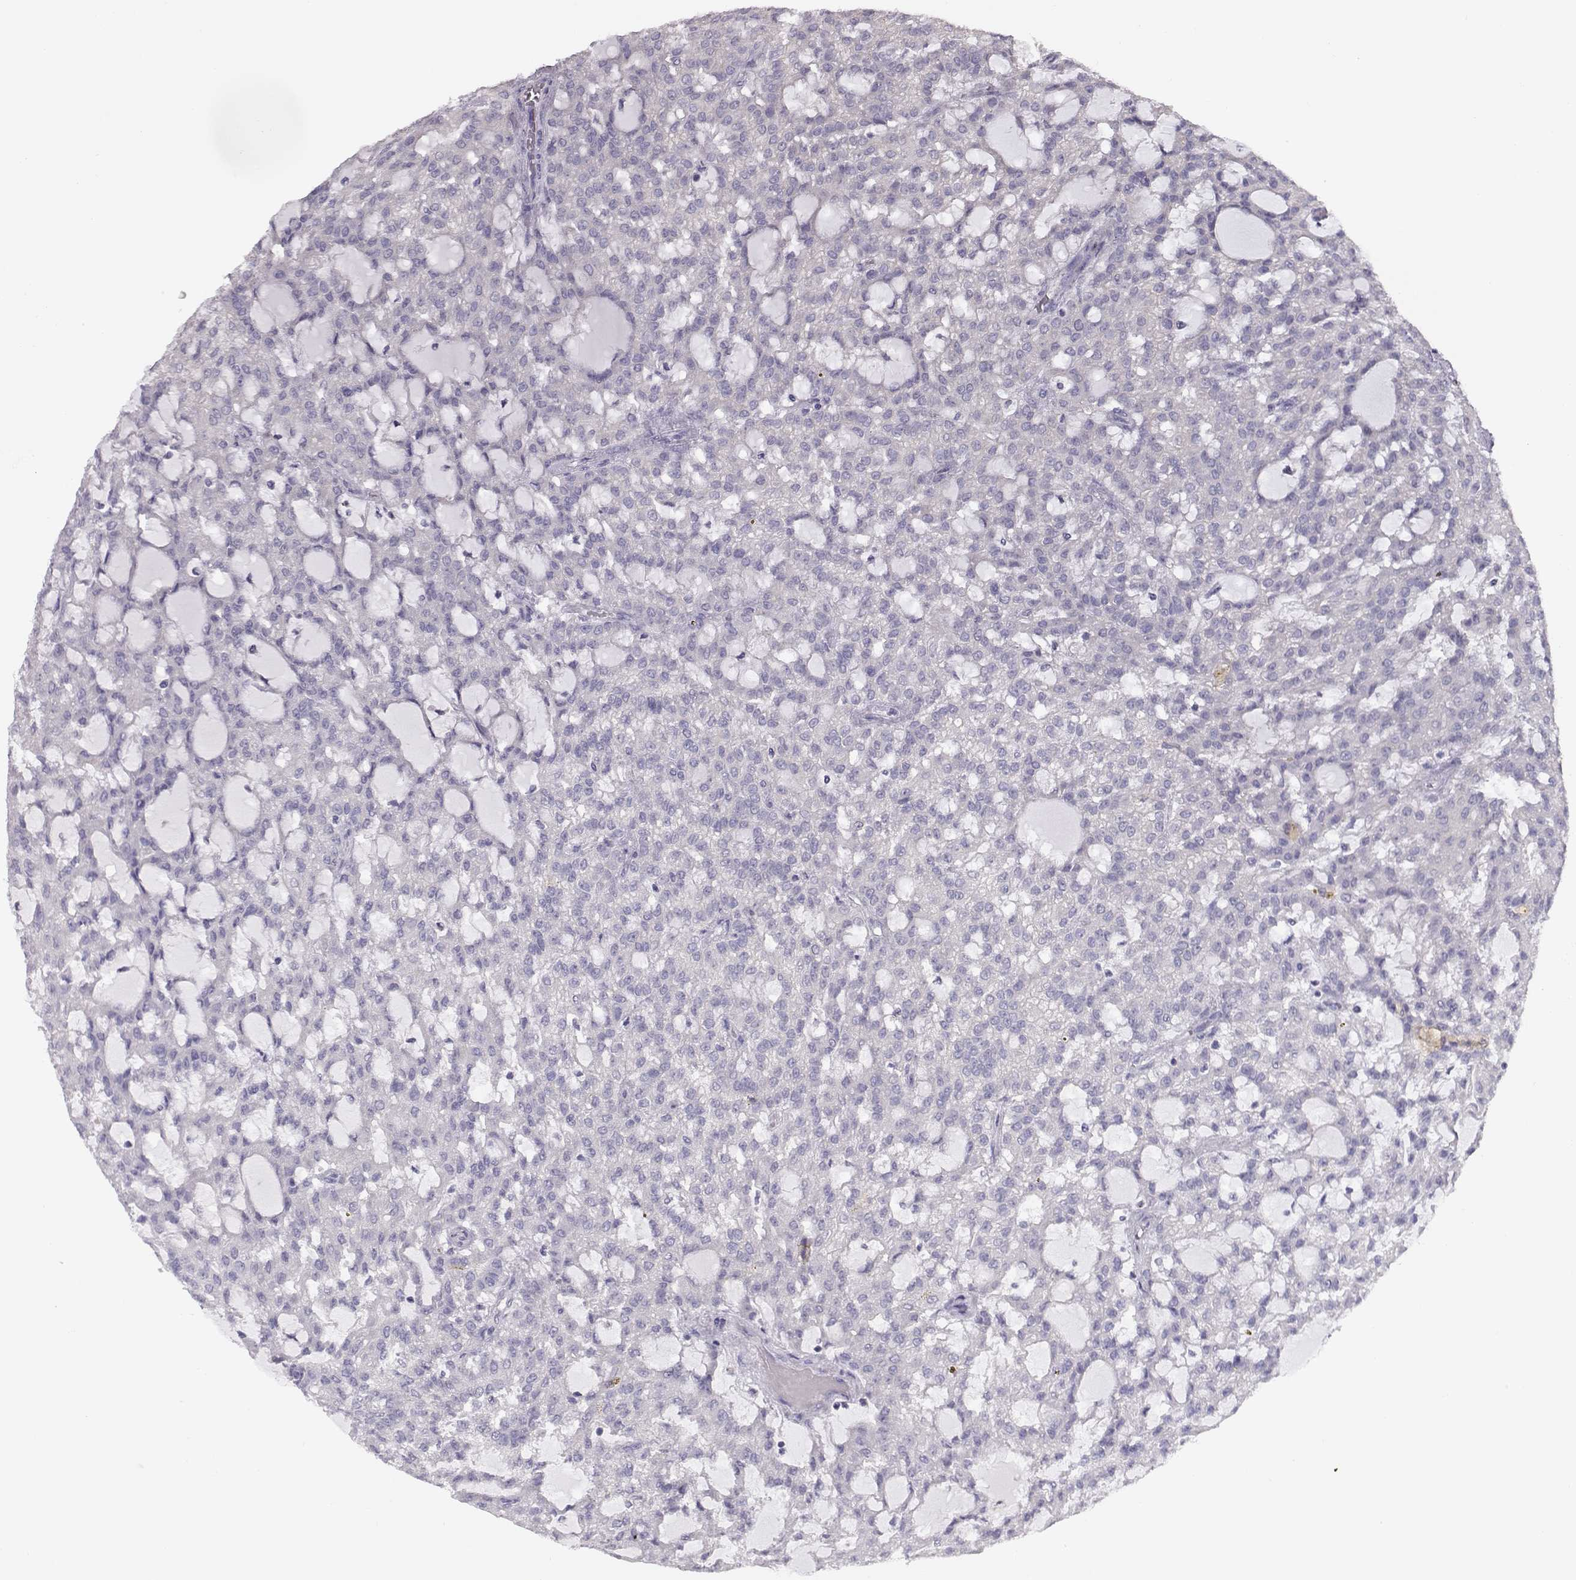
{"staining": {"intensity": "negative", "quantity": "none", "location": "none"}, "tissue": "renal cancer", "cell_type": "Tumor cells", "image_type": "cancer", "snomed": [{"axis": "morphology", "description": "Adenocarcinoma, NOS"}, {"axis": "topography", "description": "Kidney"}], "caption": "Human renal cancer stained for a protein using immunohistochemistry shows no positivity in tumor cells.", "gene": "GRK1", "patient": {"sex": "male", "age": 63}}